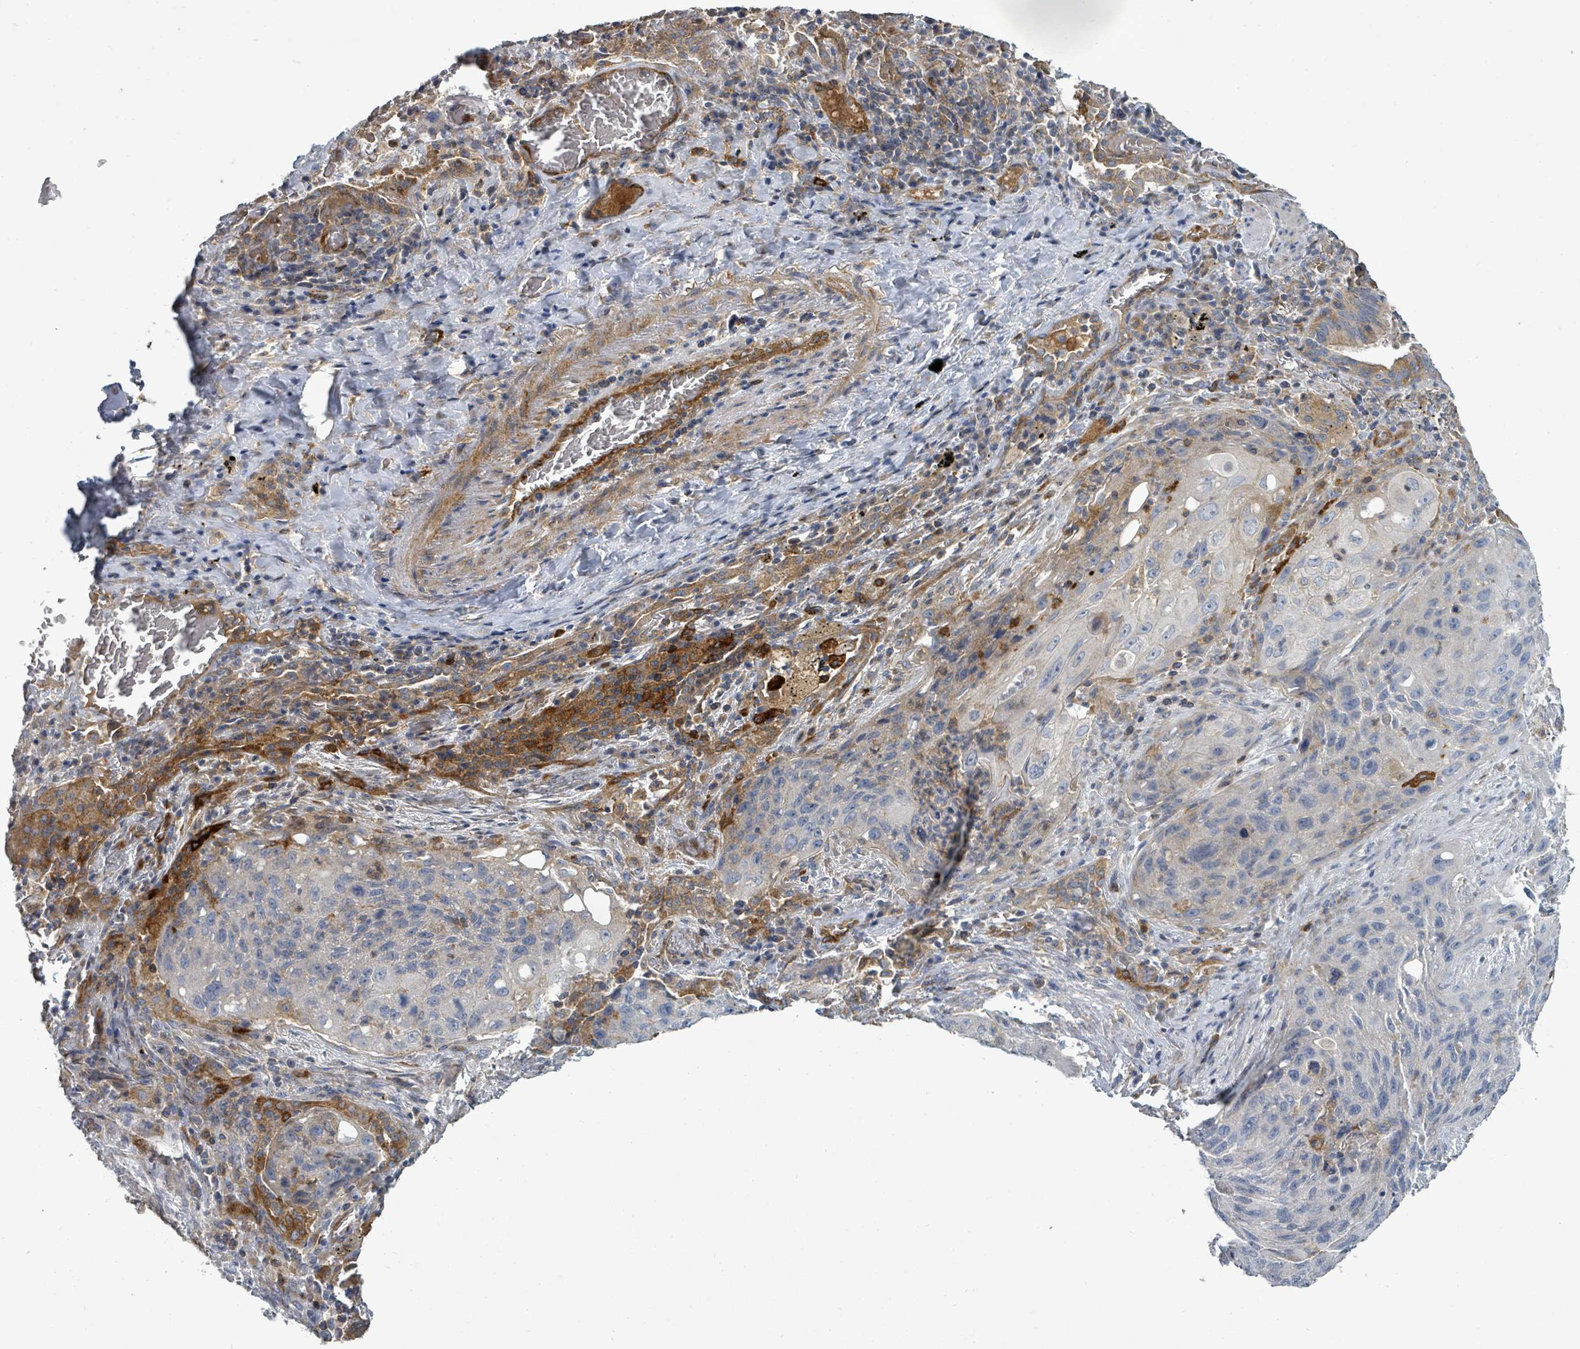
{"staining": {"intensity": "negative", "quantity": "none", "location": "none"}, "tissue": "lung cancer", "cell_type": "Tumor cells", "image_type": "cancer", "snomed": [{"axis": "morphology", "description": "Squamous cell carcinoma, NOS"}, {"axis": "topography", "description": "Lung"}], "caption": "This is a image of IHC staining of squamous cell carcinoma (lung), which shows no staining in tumor cells. (Brightfield microscopy of DAB (3,3'-diaminobenzidine) immunohistochemistry (IHC) at high magnification).", "gene": "IFIT1", "patient": {"sex": "female", "age": 63}}